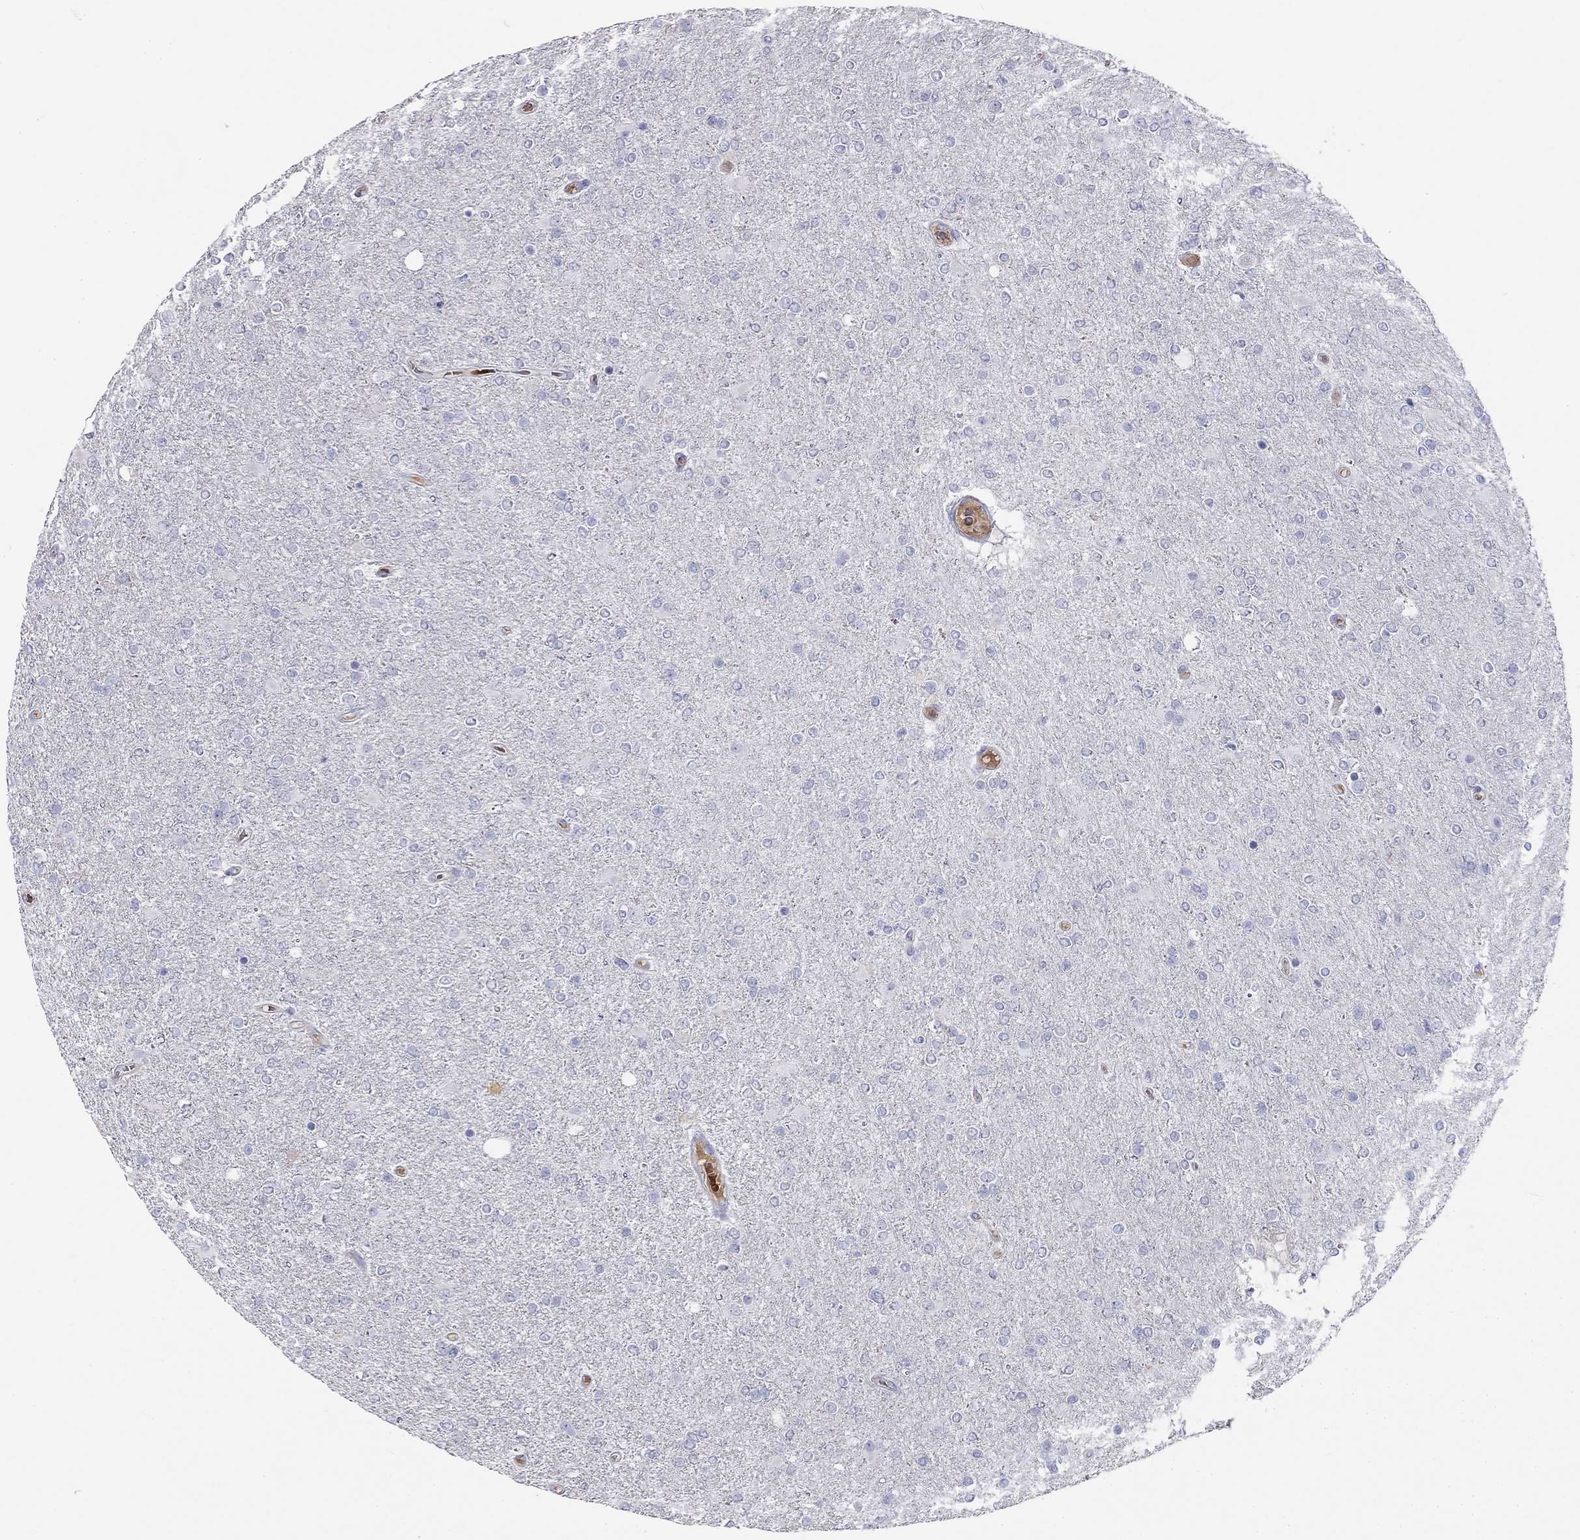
{"staining": {"intensity": "negative", "quantity": "none", "location": "none"}, "tissue": "glioma", "cell_type": "Tumor cells", "image_type": "cancer", "snomed": [{"axis": "morphology", "description": "Glioma, malignant, High grade"}, {"axis": "topography", "description": "Cerebral cortex"}], "caption": "This image is of malignant high-grade glioma stained with IHC to label a protein in brown with the nuclei are counter-stained blue. There is no staining in tumor cells.", "gene": "RHD", "patient": {"sex": "male", "age": 70}}